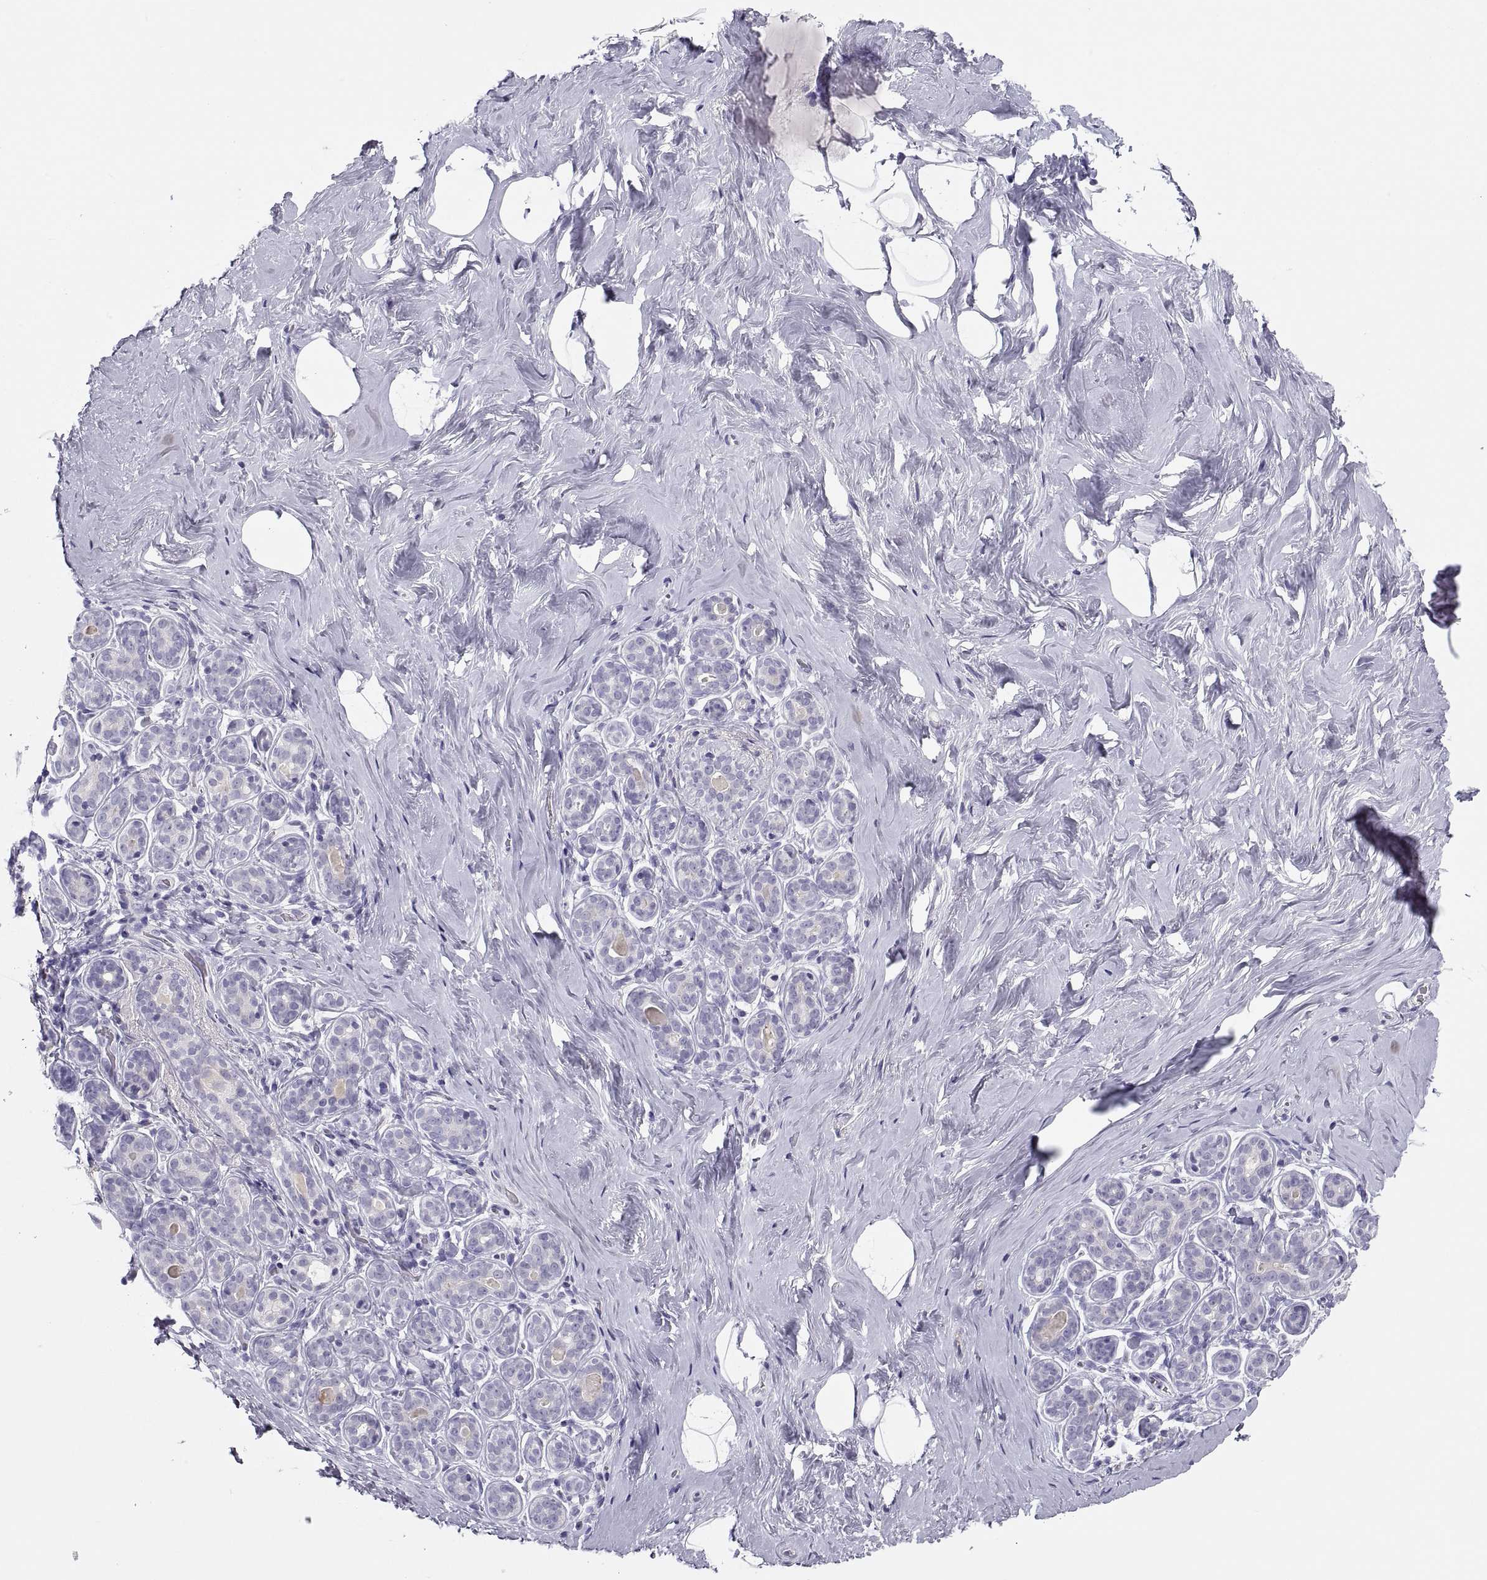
{"staining": {"intensity": "negative", "quantity": "none", "location": "none"}, "tissue": "breast", "cell_type": "Adipocytes", "image_type": "normal", "snomed": [{"axis": "morphology", "description": "Normal tissue, NOS"}, {"axis": "topography", "description": "Skin"}, {"axis": "topography", "description": "Breast"}], "caption": "DAB (3,3'-diaminobenzidine) immunohistochemical staining of benign human breast exhibits no significant positivity in adipocytes.", "gene": "MAGEB2", "patient": {"sex": "female", "age": 43}}